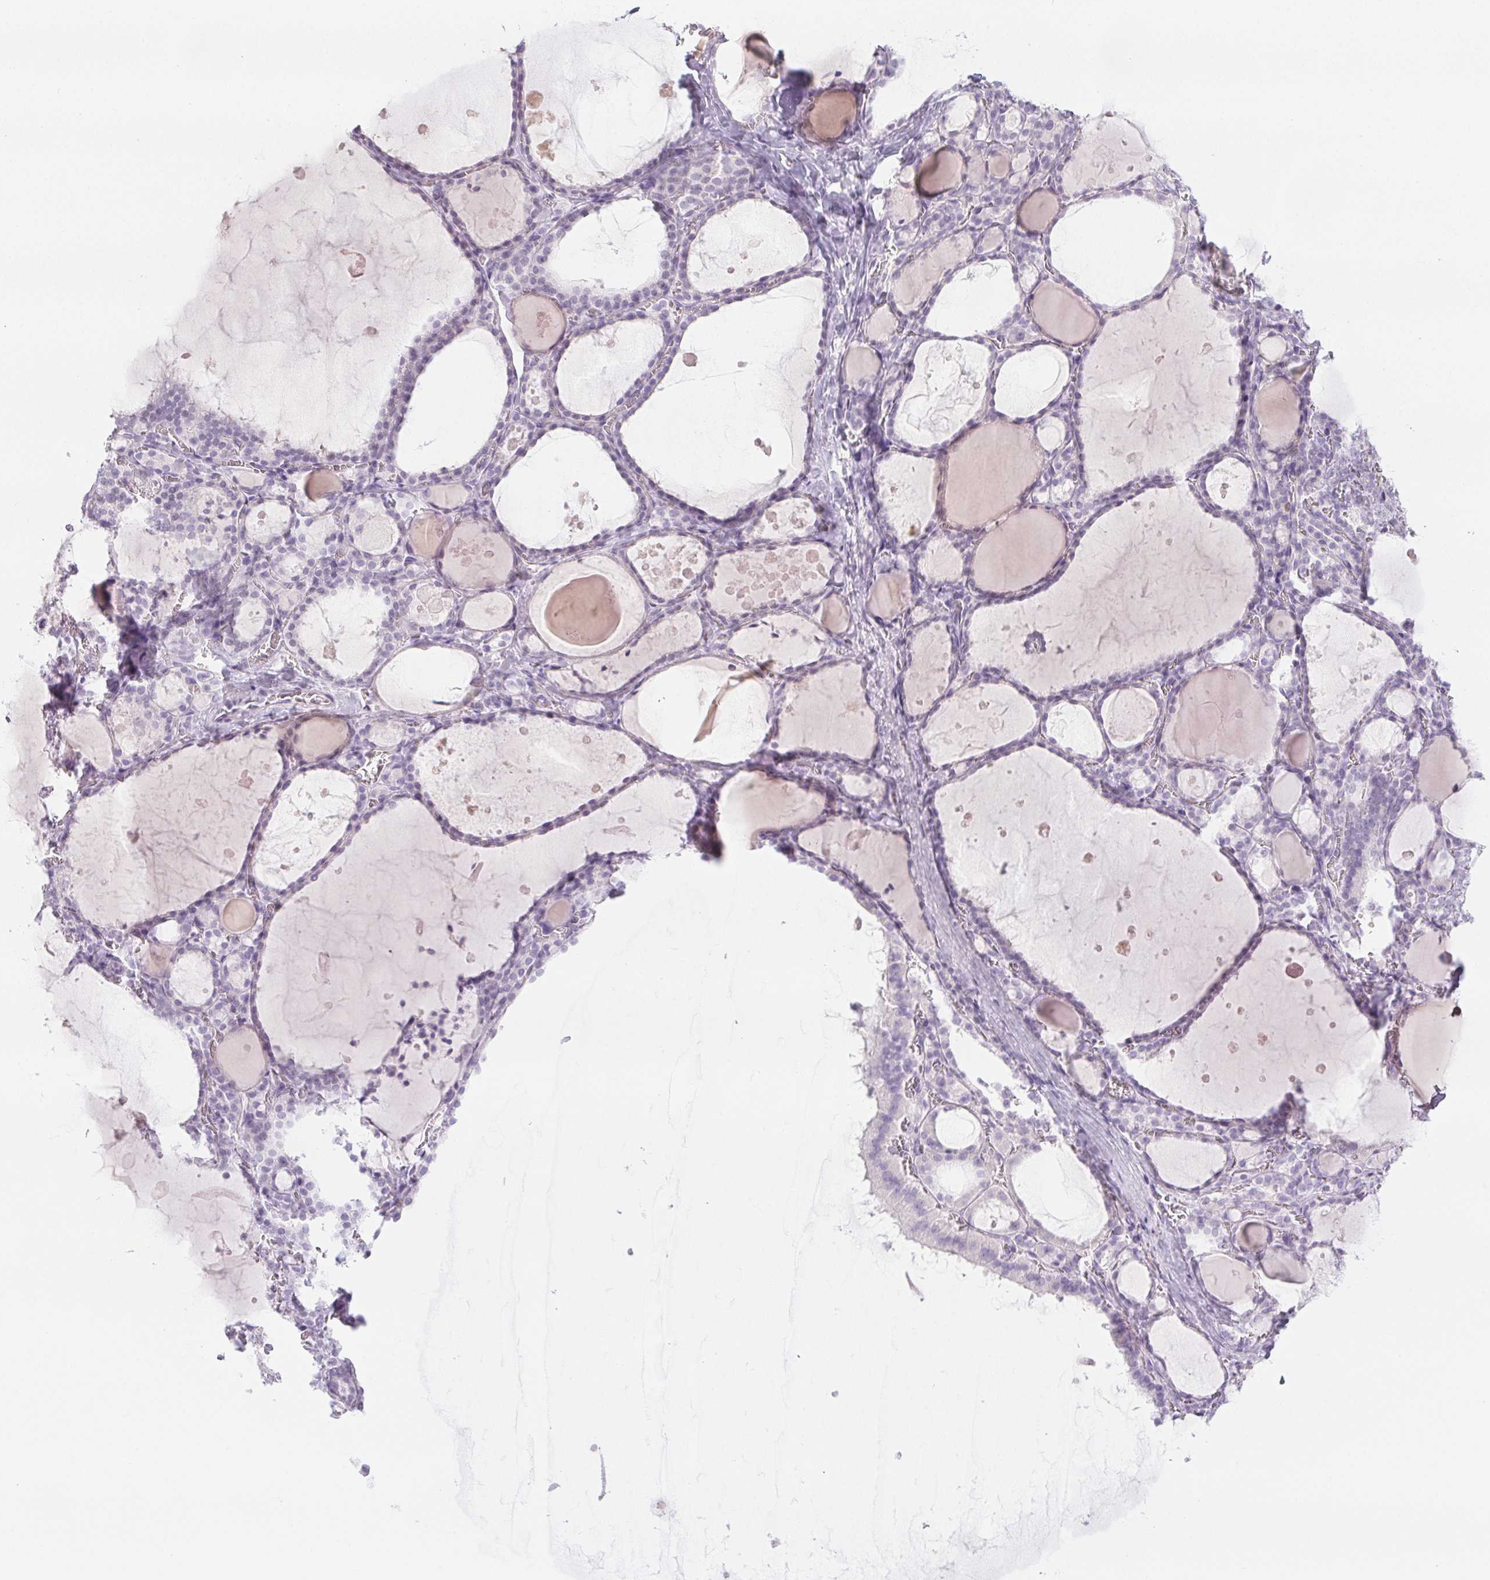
{"staining": {"intensity": "negative", "quantity": "none", "location": "none"}, "tissue": "thyroid gland", "cell_type": "Glandular cells", "image_type": "normal", "snomed": [{"axis": "morphology", "description": "Normal tissue, NOS"}, {"axis": "topography", "description": "Thyroid gland"}], "caption": "The histopathology image exhibits no staining of glandular cells in benign thyroid gland.", "gene": "PI3", "patient": {"sex": "male", "age": 56}}